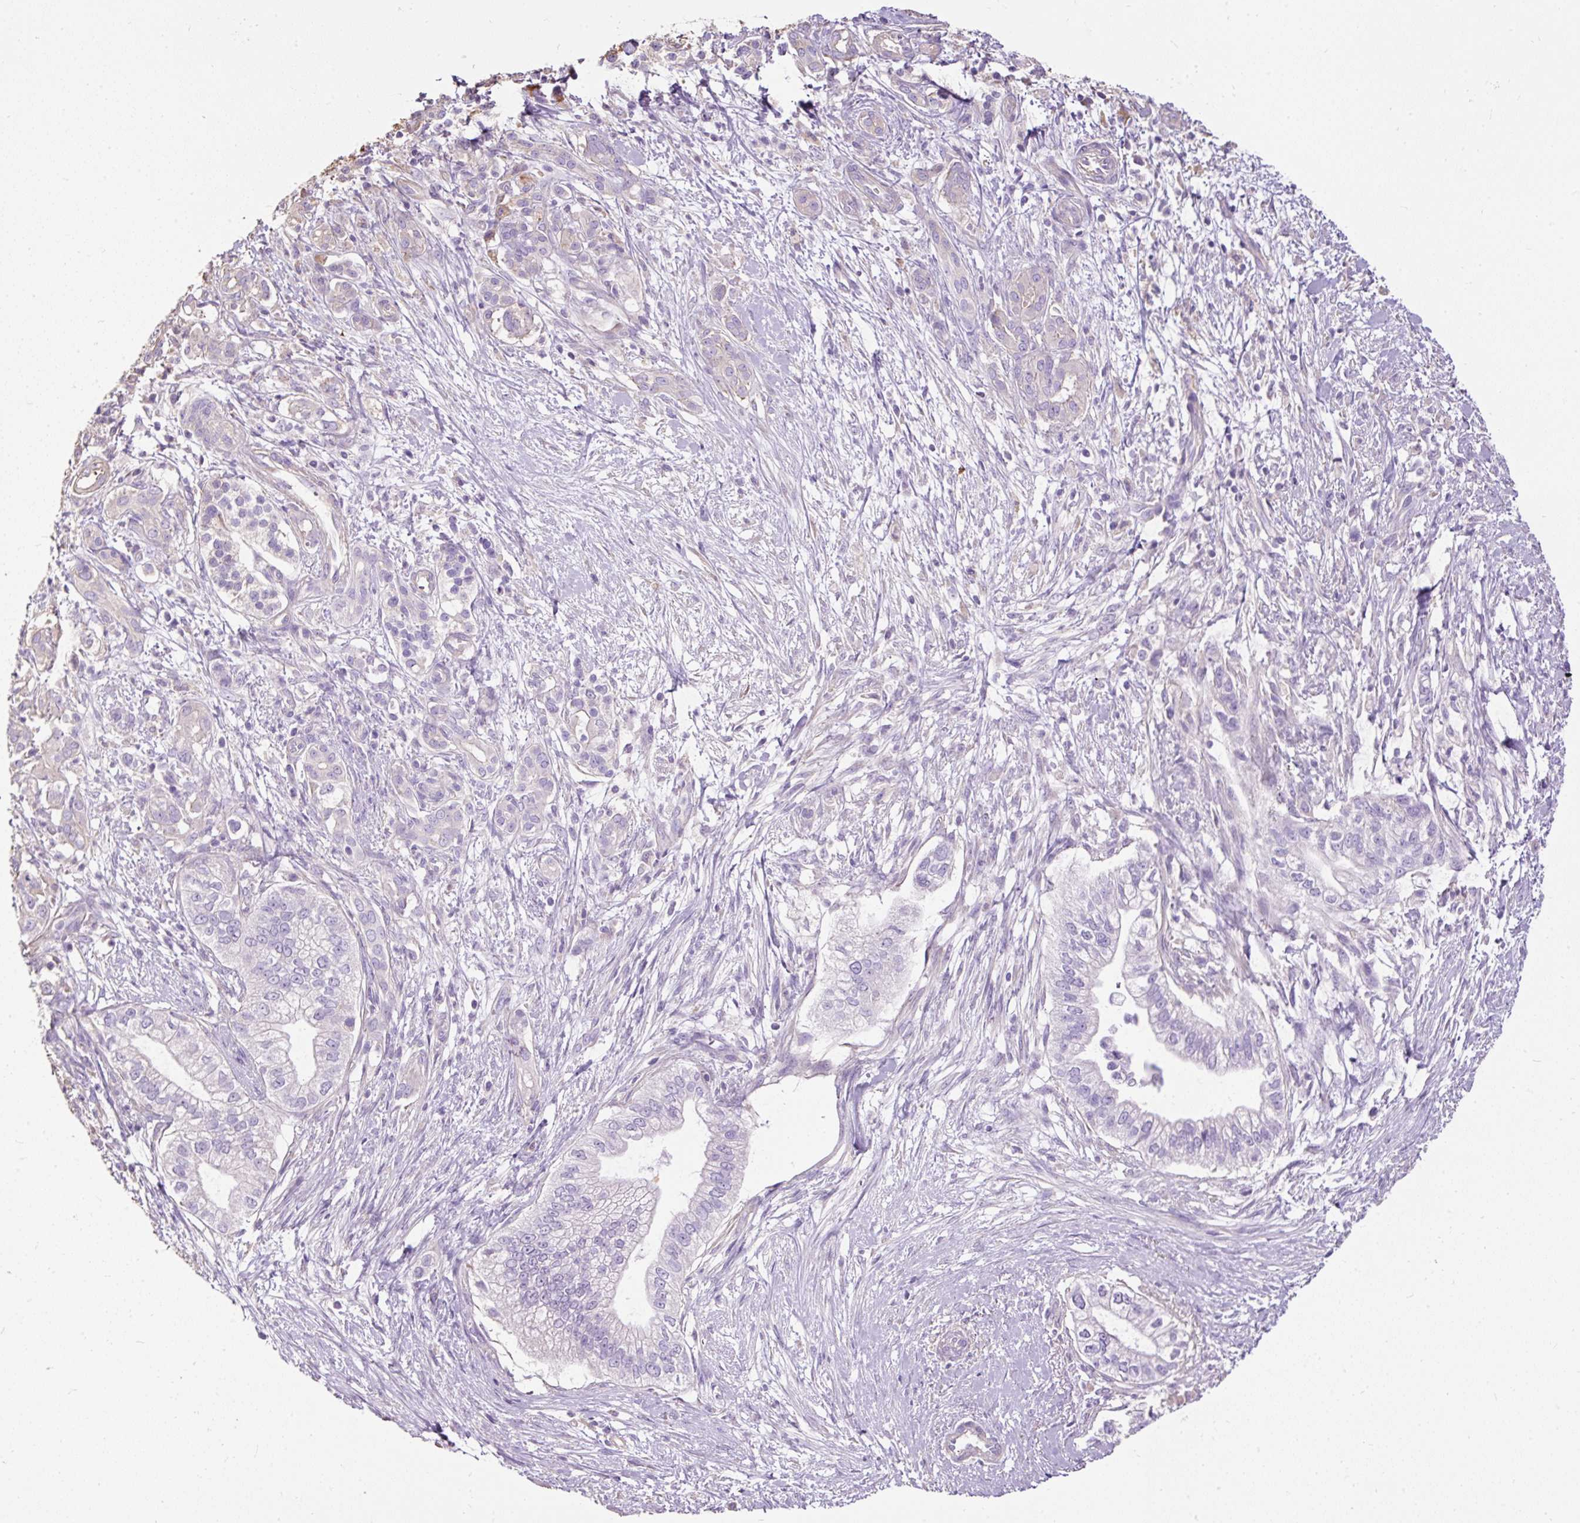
{"staining": {"intensity": "negative", "quantity": "none", "location": "none"}, "tissue": "pancreatic cancer", "cell_type": "Tumor cells", "image_type": "cancer", "snomed": [{"axis": "morphology", "description": "Adenocarcinoma, NOS"}, {"axis": "topography", "description": "Pancreas"}], "caption": "High power microscopy histopathology image of an immunohistochemistry (IHC) micrograph of adenocarcinoma (pancreatic), revealing no significant positivity in tumor cells.", "gene": "PDIA2", "patient": {"sex": "male", "age": 70}}